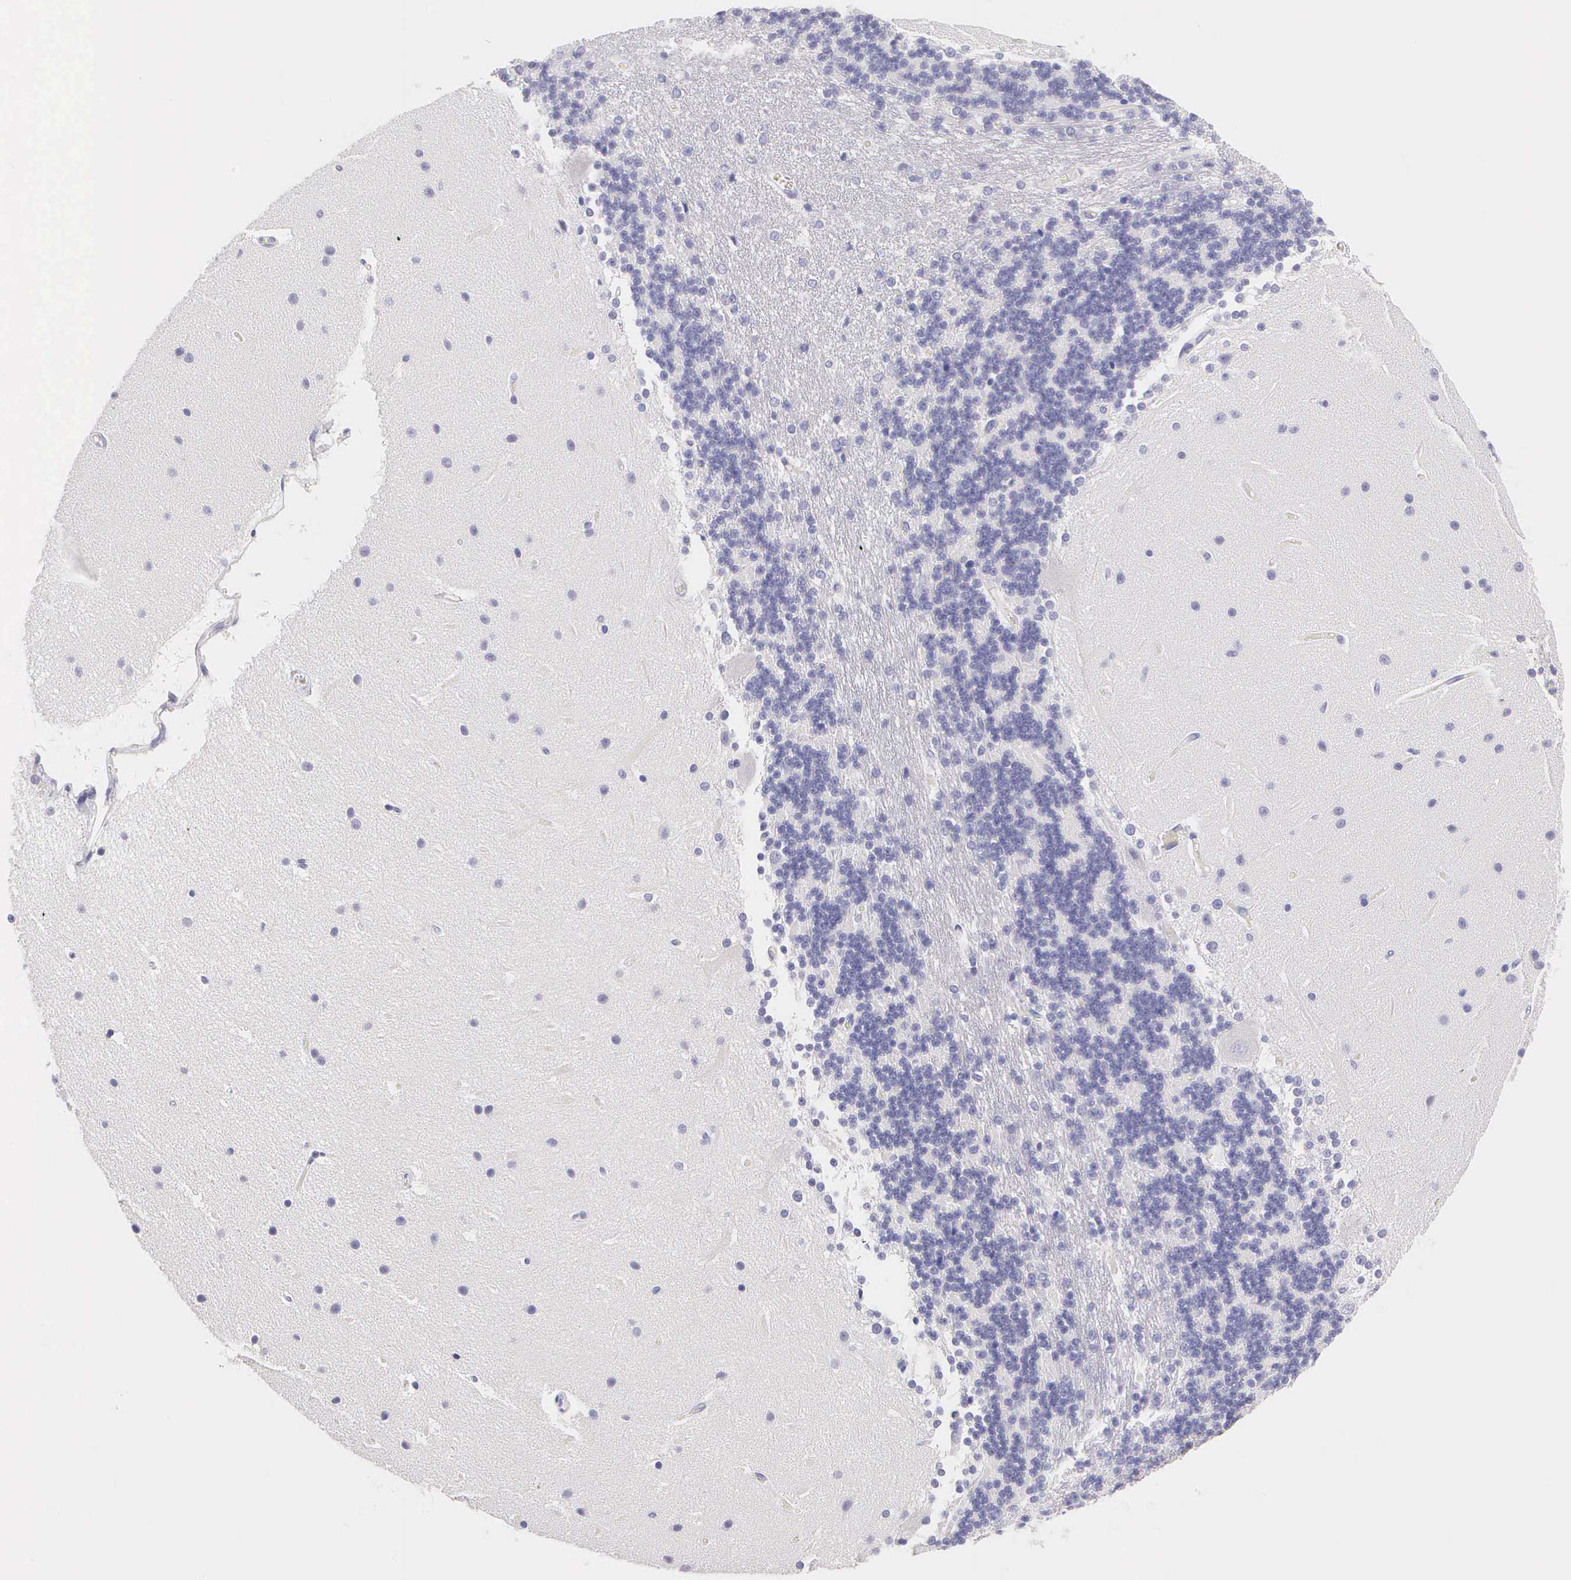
{"staining": {"intensity": "negative", "quantity": "none", "location": "none"}, "tissue": "cerebellum", "cell_type": "Cells in granular layer", "image_type": "normal", "snomed": [{"axis": "morphology", "description": "Normal tissue, NOS"}, {"axis": "topography", "description": "Cerebellum"}], "caption": "Cerebellum stained for a protein using IHC displays no positivity cells in granular layer.", "gene": "KRT17", "patient": {"sex": "female", "age": 54}}